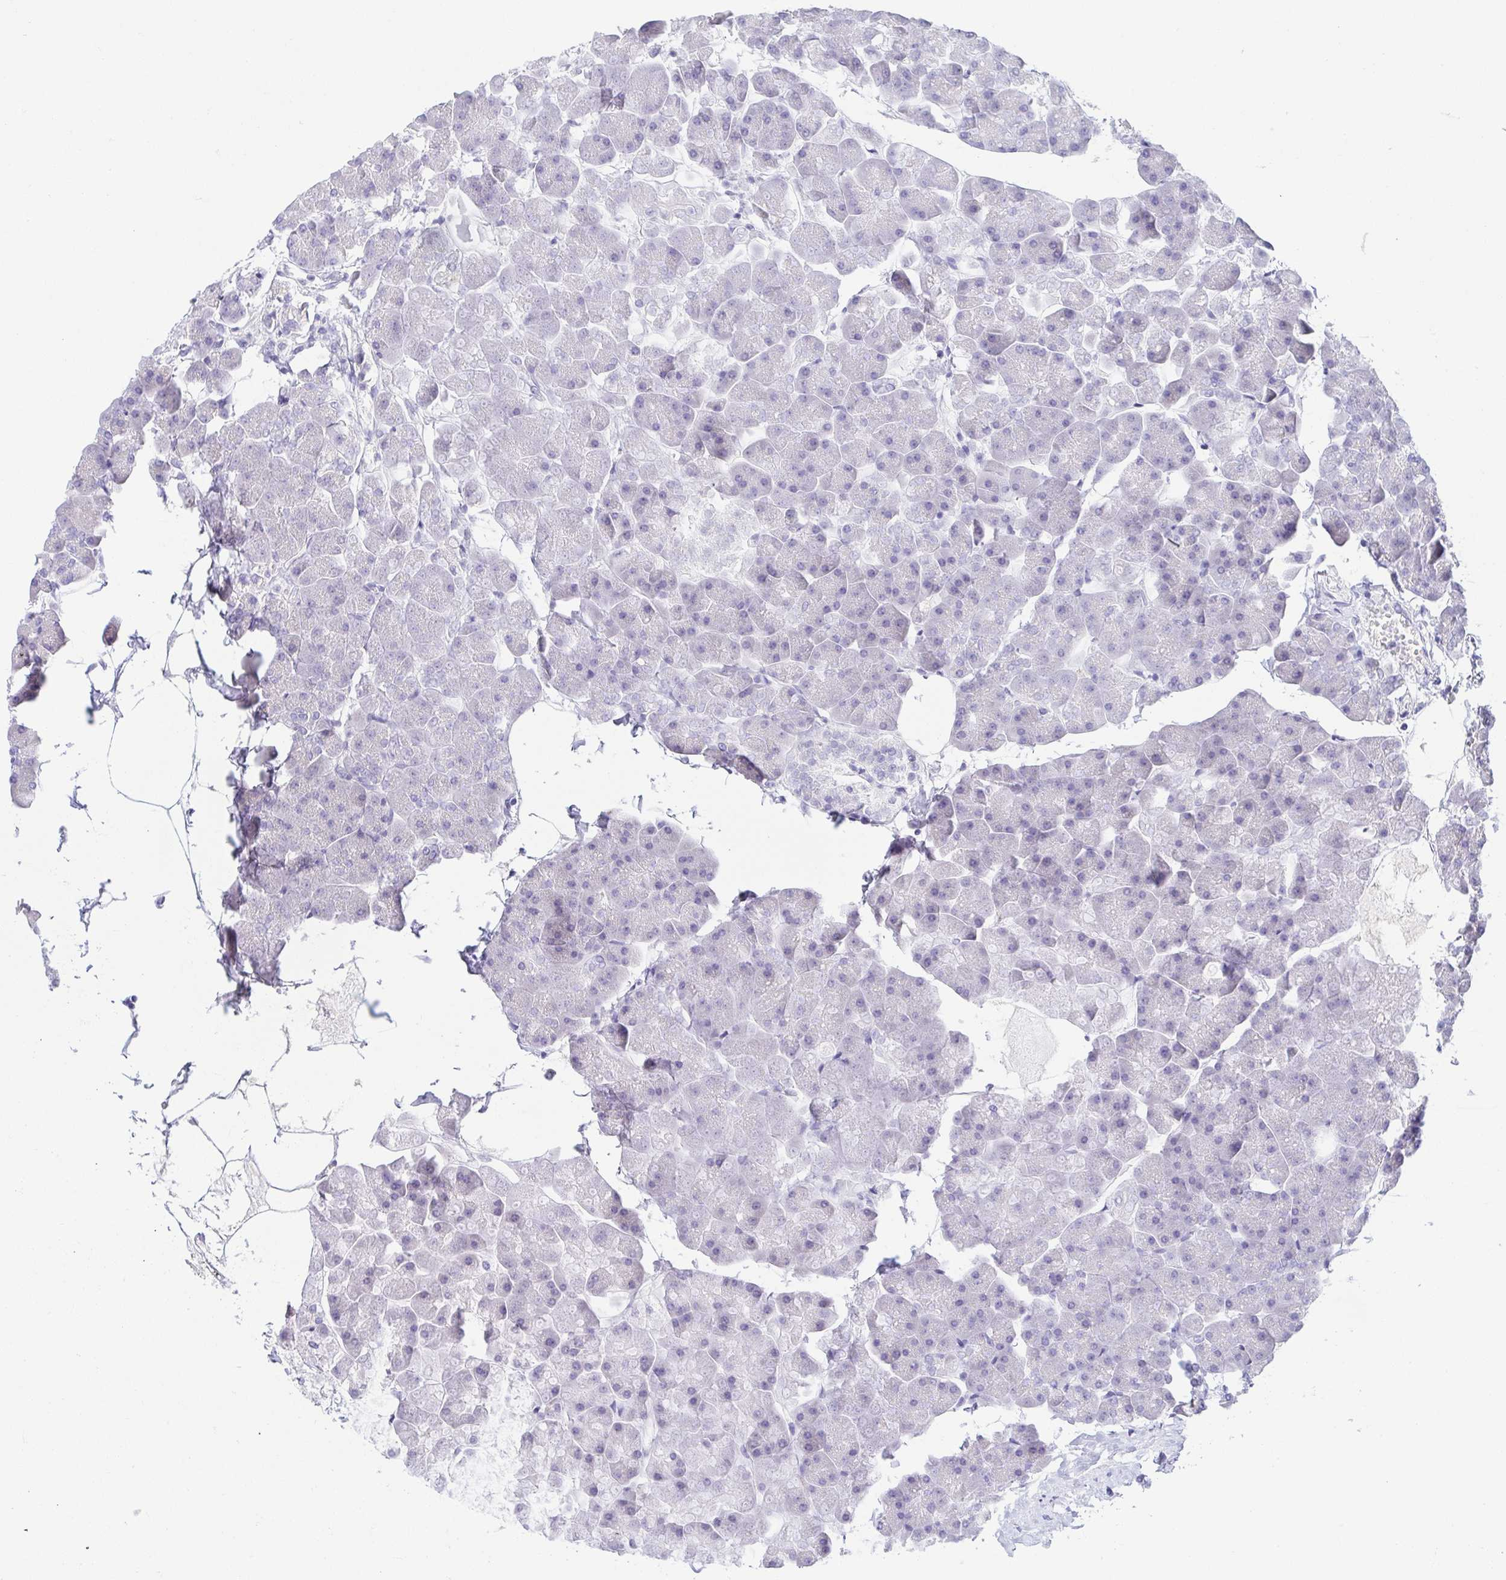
{"staining": {"intensity": "negative", "quantity": "none", "location": "none"}, "tissue": "pancreas", "cell_type": "Exocrine glandular cells", "image_type": "normal", "snomed": [{"axis": "morphology", "description": "Normal tissue, NOS"}, {"axis": "topography", "description": "Pancreas"}], "caption": "High power microscopy photomicrograph of an IHC image of normal pancreas, revealing no significant staining in exocrine glandular cells.", "gene": "TREH", "patient": {"sex": "male", "age": 35}}